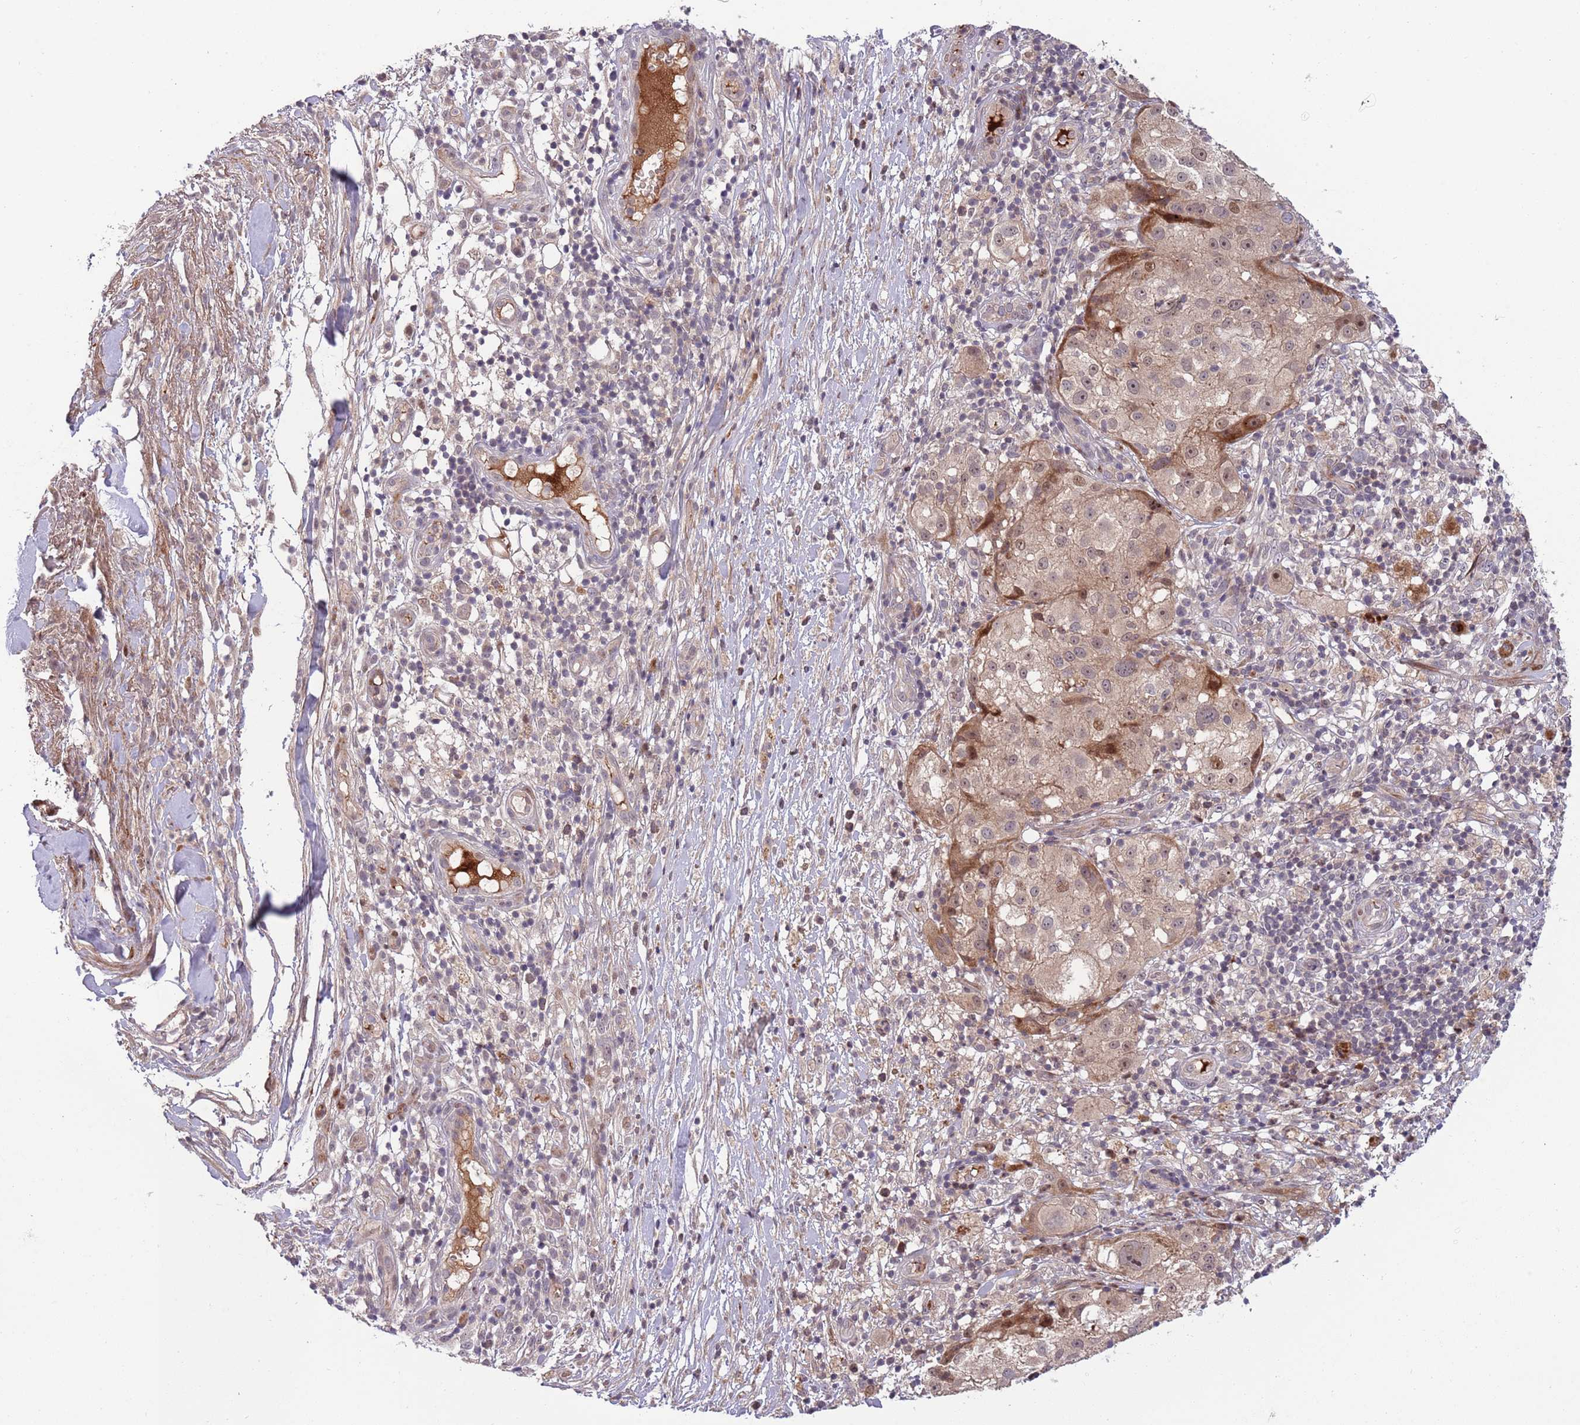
{"staining": {"intensity": "moderate", "quantity": ">75%", "location": "cytoplasmic/membranous,nuclear"}, "tissue": "melanoma", "cell_type": "Tumor cells", "image_type": "cancer", "snomed": [{"axis": "morphology", "description": "Normal morphology"}, {"axis": "morphology", "description": "Malignant melanoma, NOS"}, {"axis": "topography", "description": "Skin"}], "caption": "An image showing moderate cytoplasmic/membranous and nuclear staining in approximately >75% of tumor cells in melanoma, as visualized by brown immunohistochemical staining.", "gene": "NT5DC4", "patient": {"sex": "female", "age": 72}}